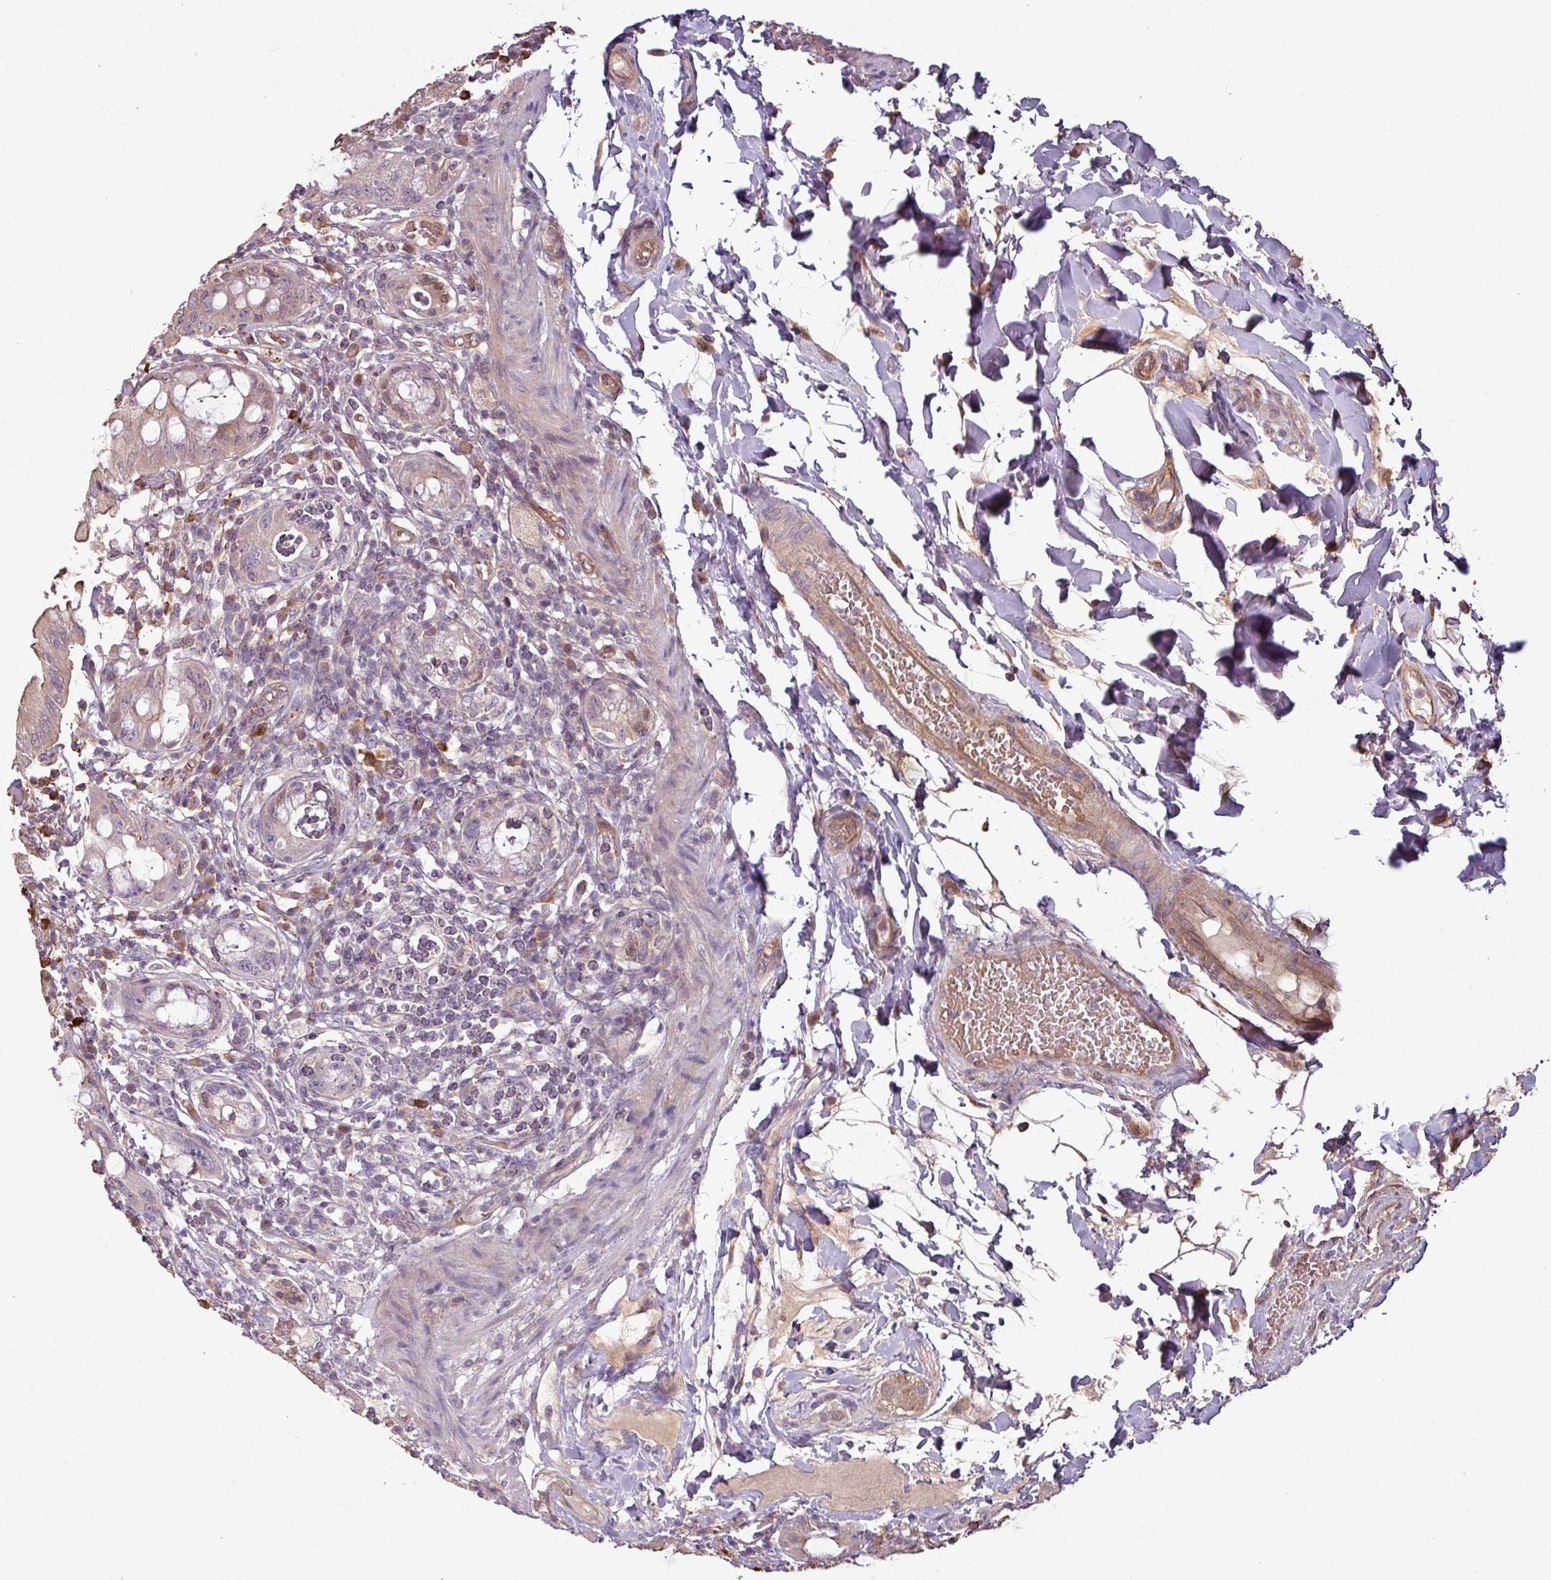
{"staining": {"intensity": "moderate", "quantity": "25%-75%", "location": "cytoplasmic/membranous"}, "tissue": "rectum", "cell_type": "Glandular cells", "image_type": "normal", "snomed": [{"axis": "morphology", "description": "Normal tissue, NOS"}, {"axis": "topography", "description": "Rectum"}], "caption": "This is an image of IHC staining of normal rectum, which shows moderate expression in the cytoplasmic/membranous of glandular cells.", "gene": "NHSL2", "patient": {"sex": "female", "age": 57}}